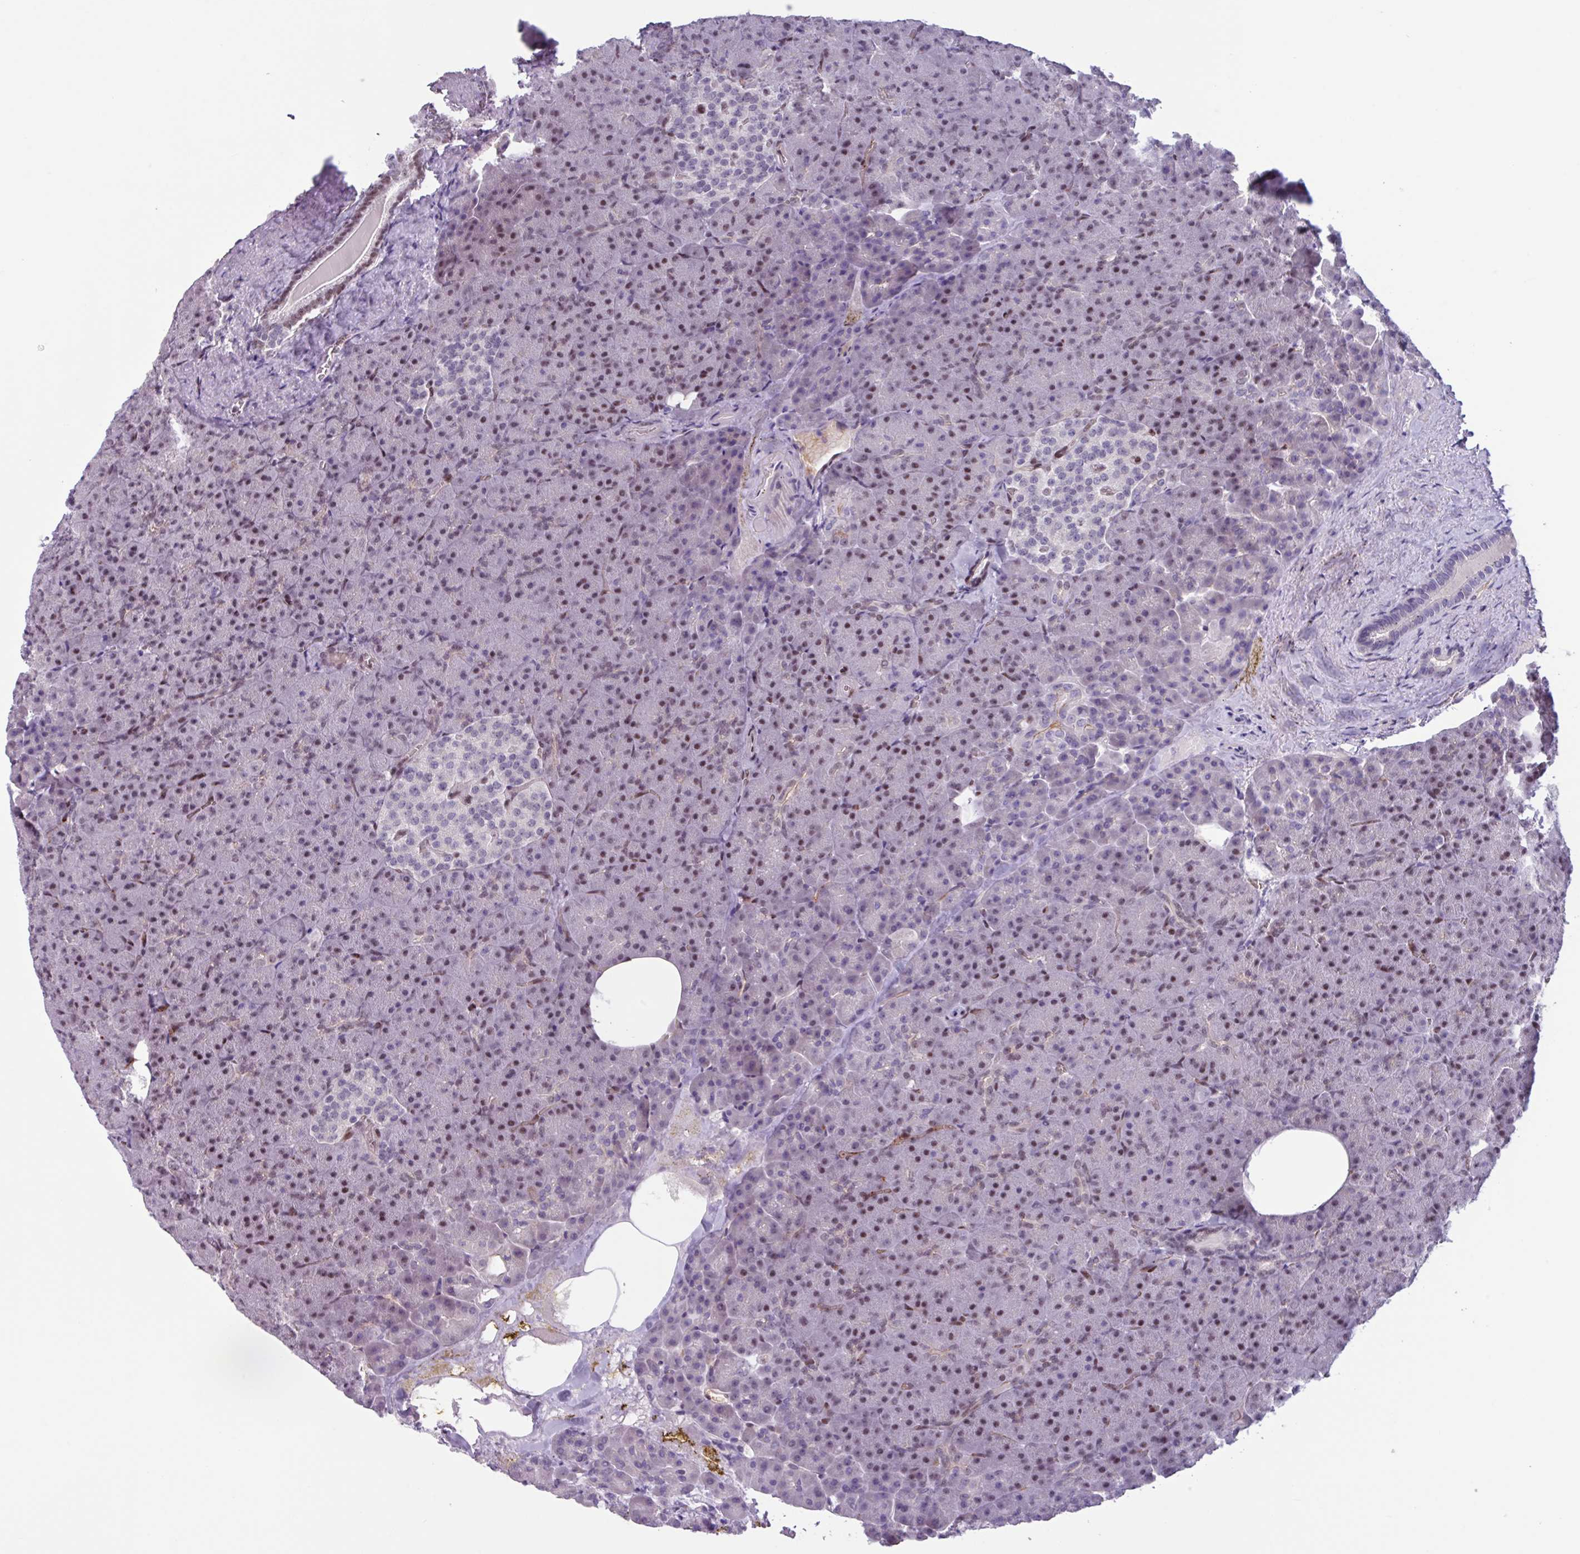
{"staining": {"intensity": "weak", "quantity": "25%-75%", "location": "nuclear"}, "tissue": "pancreas", "cell_type": "Exocrine glandular cells", "image_type": "normal", "snomed": [{"axis": "morphology", "description": "Normal tissue, NOS"}, {"axis": "topography", "description": "Pancreas"}], "caption": "Approximately 25%-75% of exocrine glandular cells in normal pancreas show weak nuclear protein staining as visualized by brown immunohistochemical staining.", "gene": "ZNF575", "patient": {"sex": "female", "age": 74}}